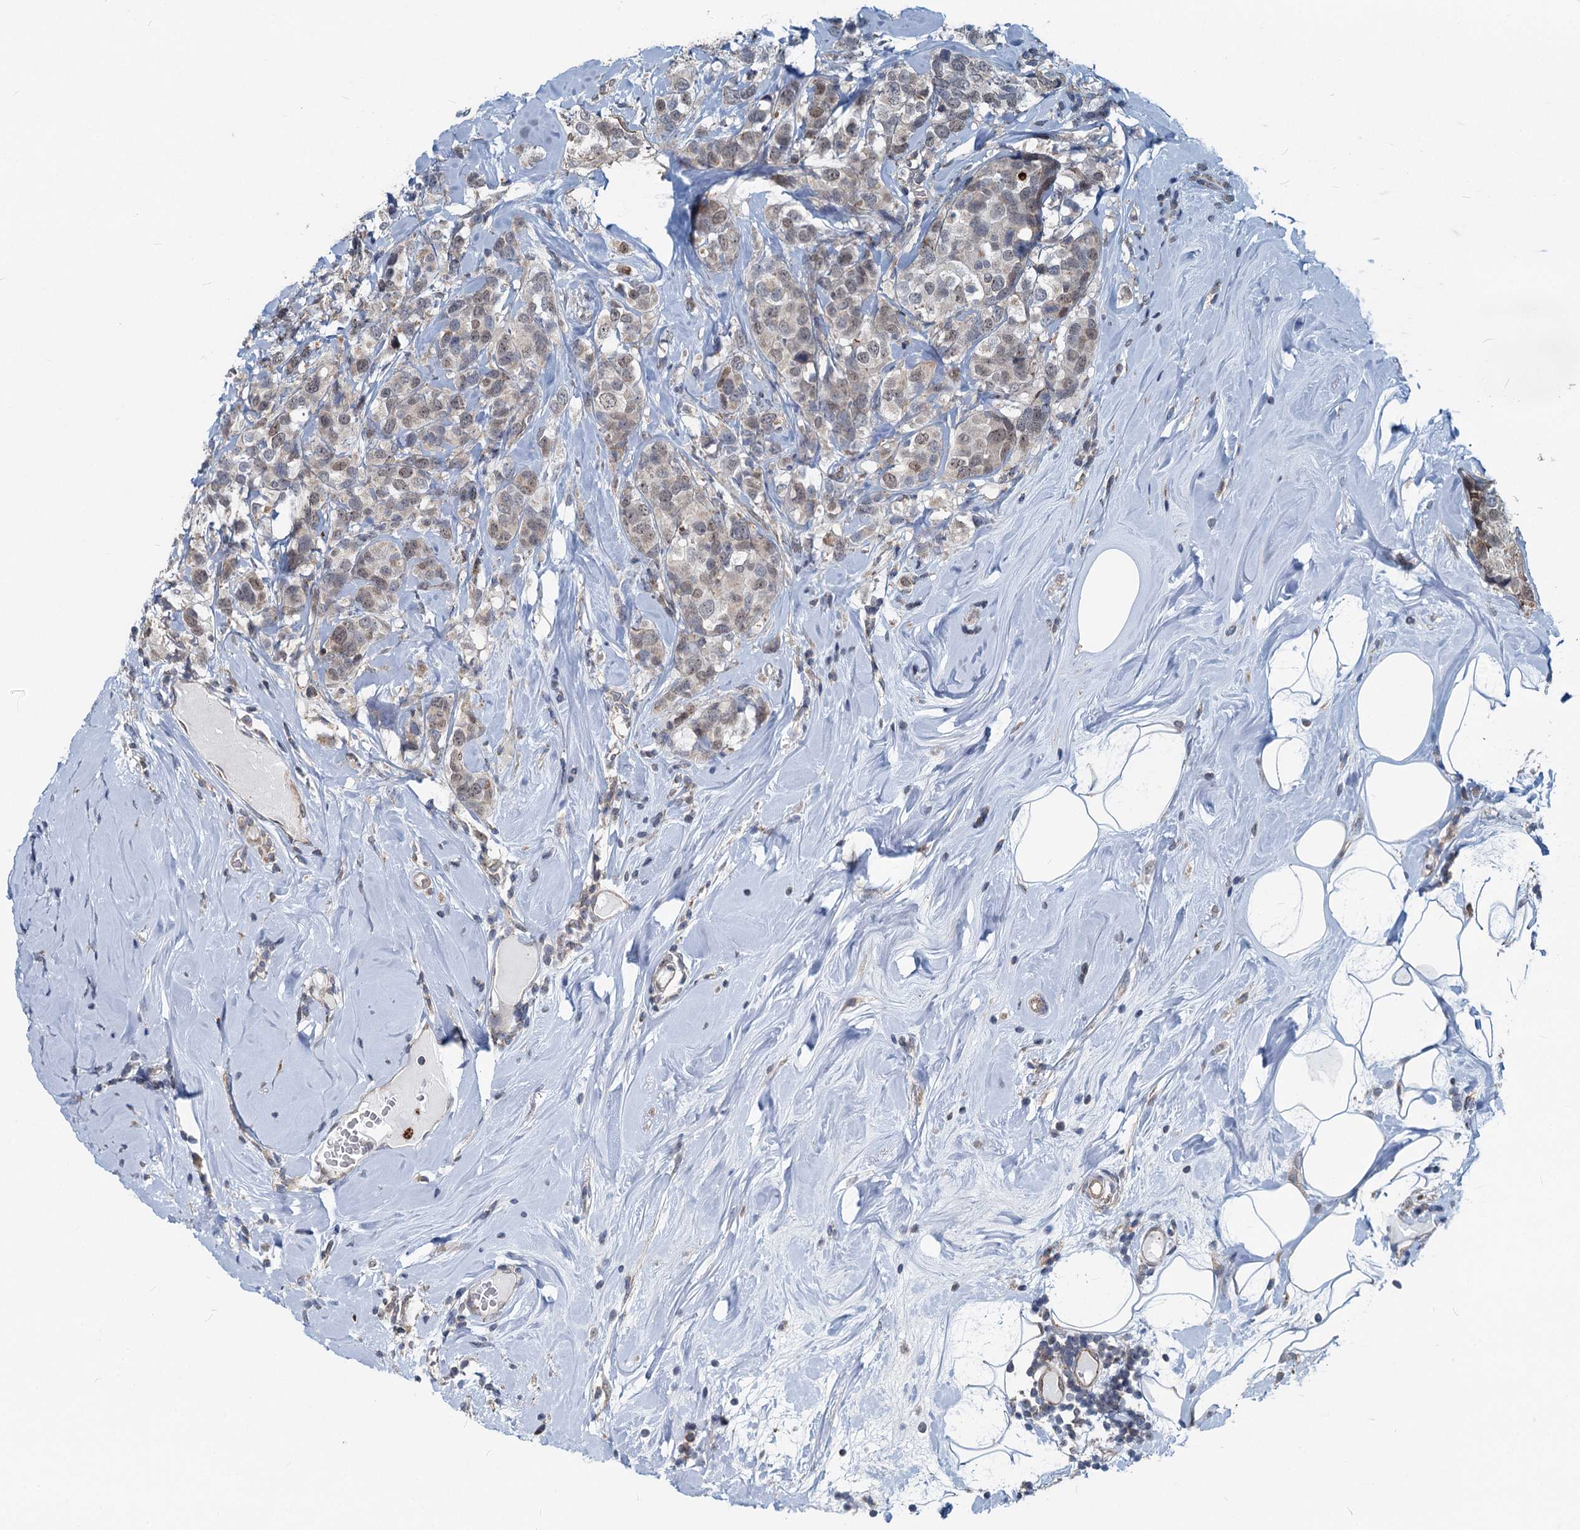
{"staining": {"intensity": "weak", "quantity": "<25%", "location": "cytoplasmic/membranous,nuclear"}, "tissue": "breast cancer", "cell_type": "Tumor cells", "image_type": "cancer", "snomed": [{"axis": "morphology", "description": "Lobular carcinoma"}, {"axis": "topography", "description": "Breast"}], "caption": "This image is of breast cancer stained with immunohistochemistry to label a protein in brown with the nuclei are counter-stained blue. There is no staining in tumor cells.", "gene": "ADCY2", "patient": {"sex": "female", "age": 59}}